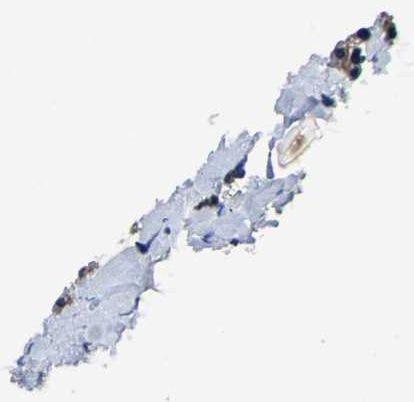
{"staining": {"intensity": "negative", "quantity": "none", "location": "none"}, "tissue": "parathyroid gland", "cell_type": "Glandular cells", "image_type": "normal", "snomed": [{"axis": "morphology", "description": "Normal tissue, NOS"}, {"axis": "morphology", "description": "Adenoma, NOS"}, {"axis": "topography", "description": "Parathyroid gland"}], "caption": "Immunohistochemistry (IHC) photomicrograph of benign parathyroid gland: human parathyroid gland stained with DAB (3,3'-diaminobenzidine) reveals no significant protein staining in glandular cells.", "gene": "ALDOB", "patient": {"sex": "female", "age": 70}}